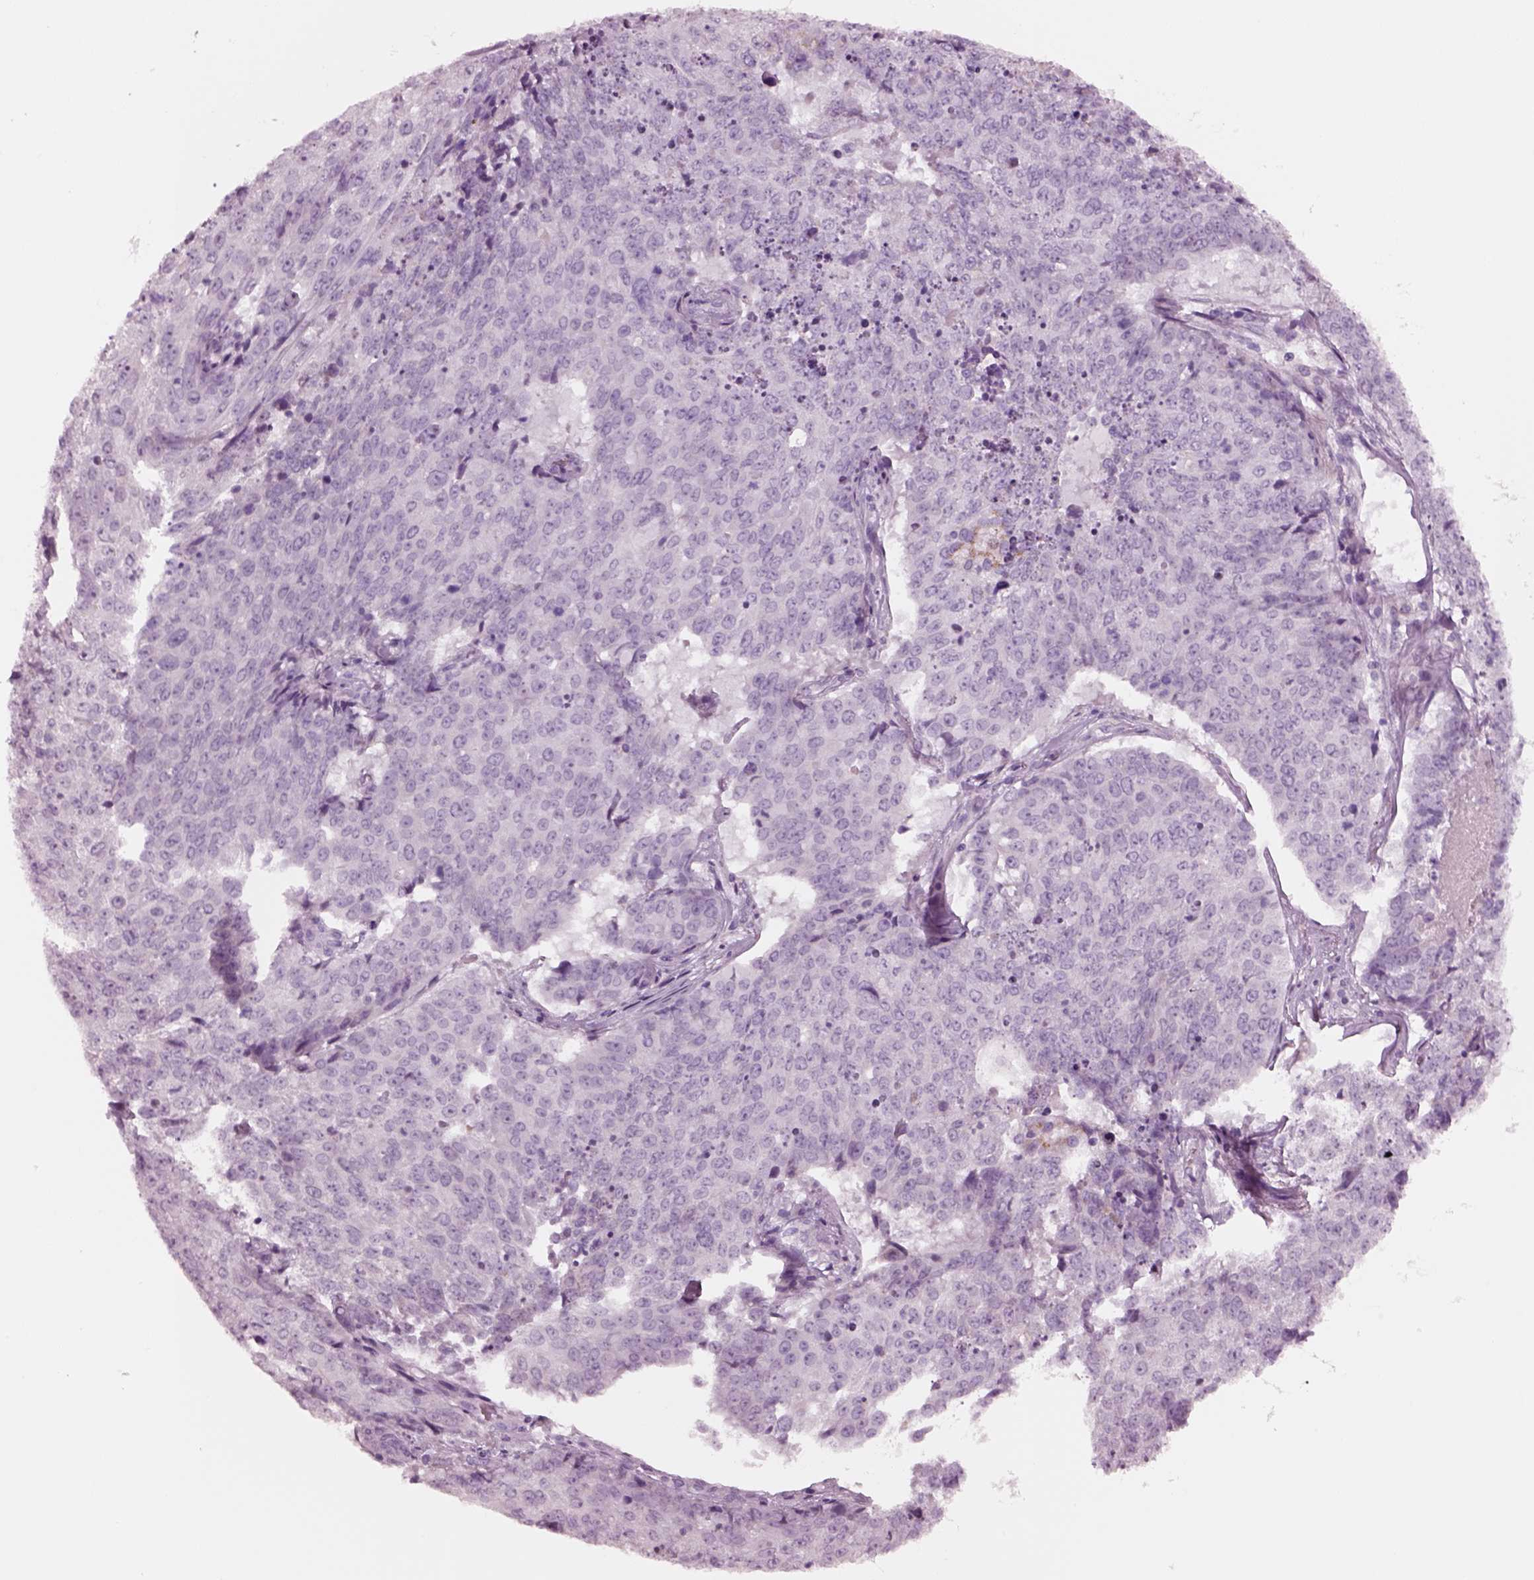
{"staining": {"intensity": "negative", "quantity": "none", "location": "none"}, "tissue": "lung cancer", "cell_type": "Tumor cells", "image_type": "cancer", "snomed": [{"axis": "morphology", "description": "Normal tissue, NOS"}, {"axis": "morphology", "description": "Squamous cell carcinoma, NOS"}, {"axis": "topography", "description": "Bronchus"}, {"axis": "topography", "description": "Lung"}], "caption": "Micrograph shows no significant protein expression in tumor cells of lung squamous cell carcinoma.", "gene": "NMRK2", "patient": {"sex": "male", "age": 64}}